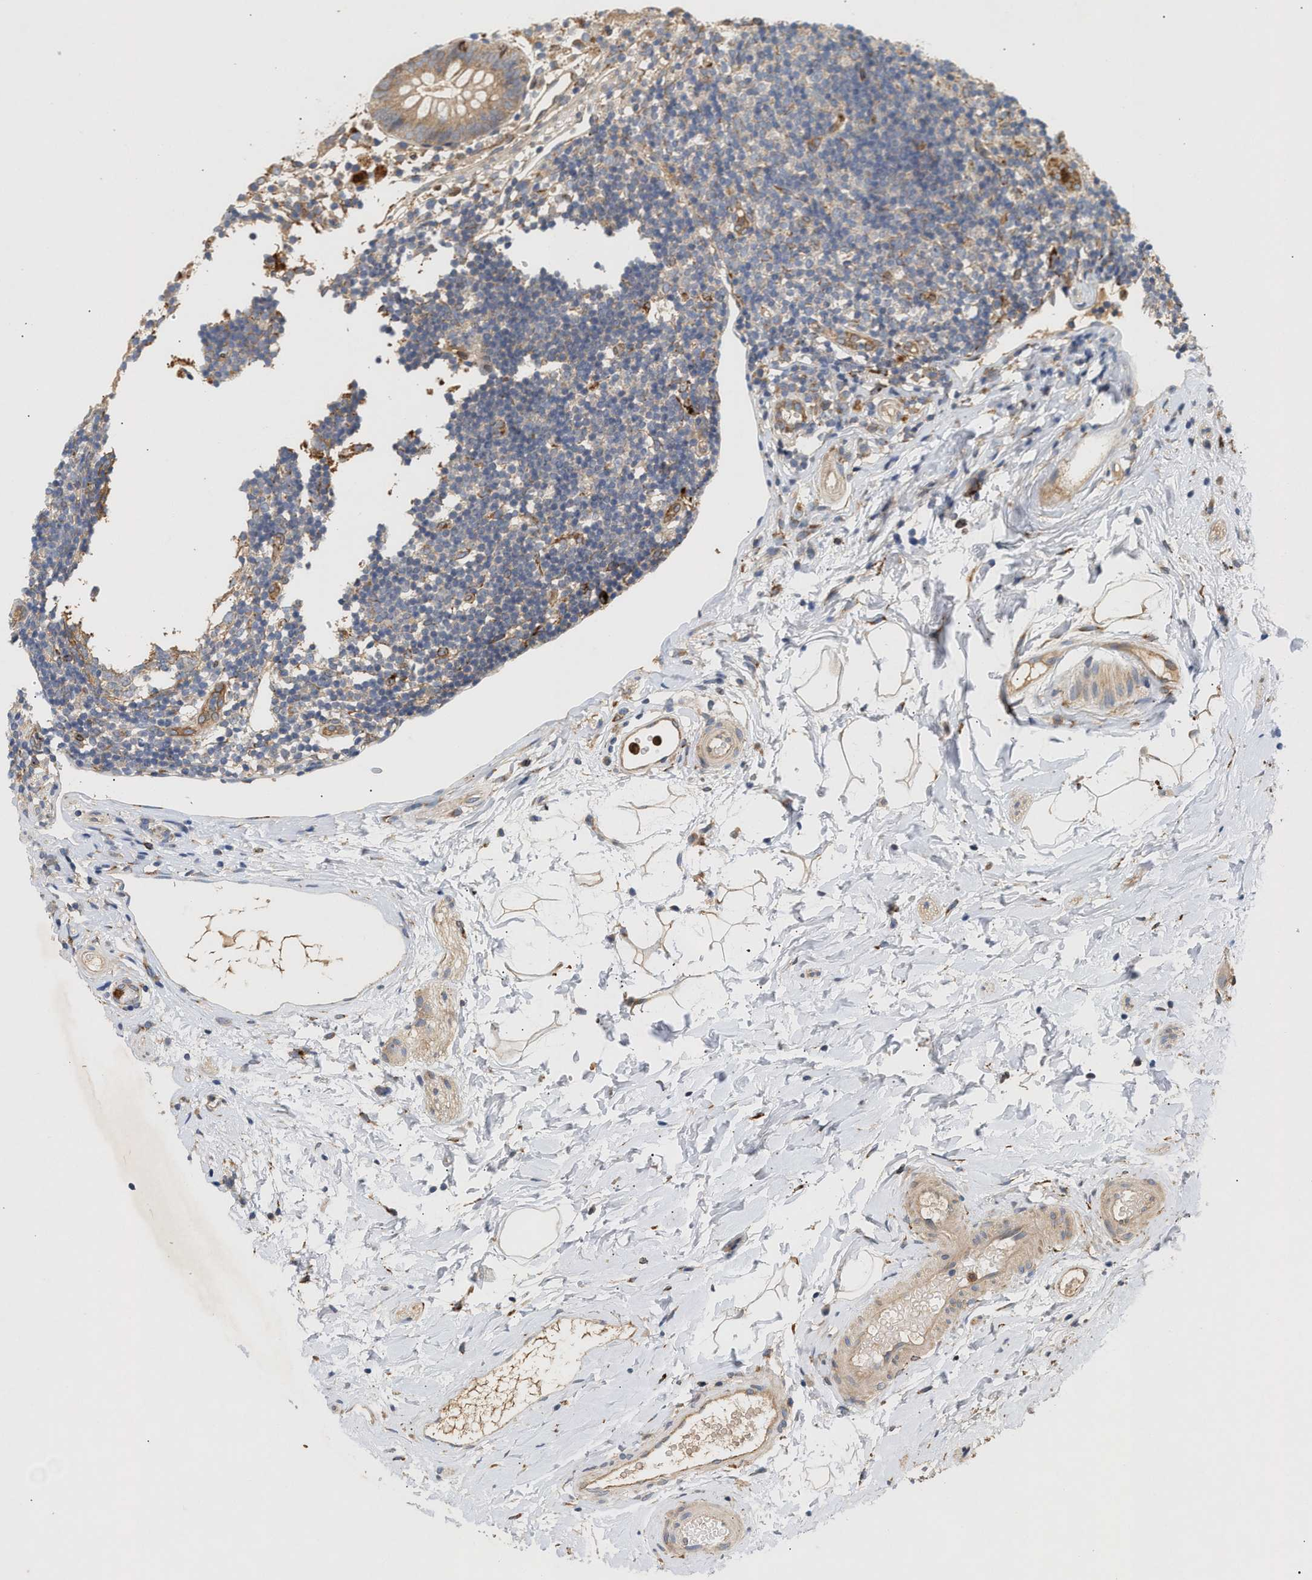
{"staining": {"intensity": "moderate", "quantity": ">75%", "location": "cytoplasmic/membranous"}, "tissue": "appendix", "cell_type": "Glandular cells", "image_type": "normal", "snomed": [{"axis": "morphology", "description": "Normal tissue, NOS"}, {"axis": "topography", "description": "Appendix"}], "caption": "High-power microscopy captured an IHC micrograph of benign appendix, revealing moderate cytoplasmic/membranous expression in approximately >75% of glandular cells.", "gene": "PLCD1", "patient": {"sex": "female", "age": 20}}